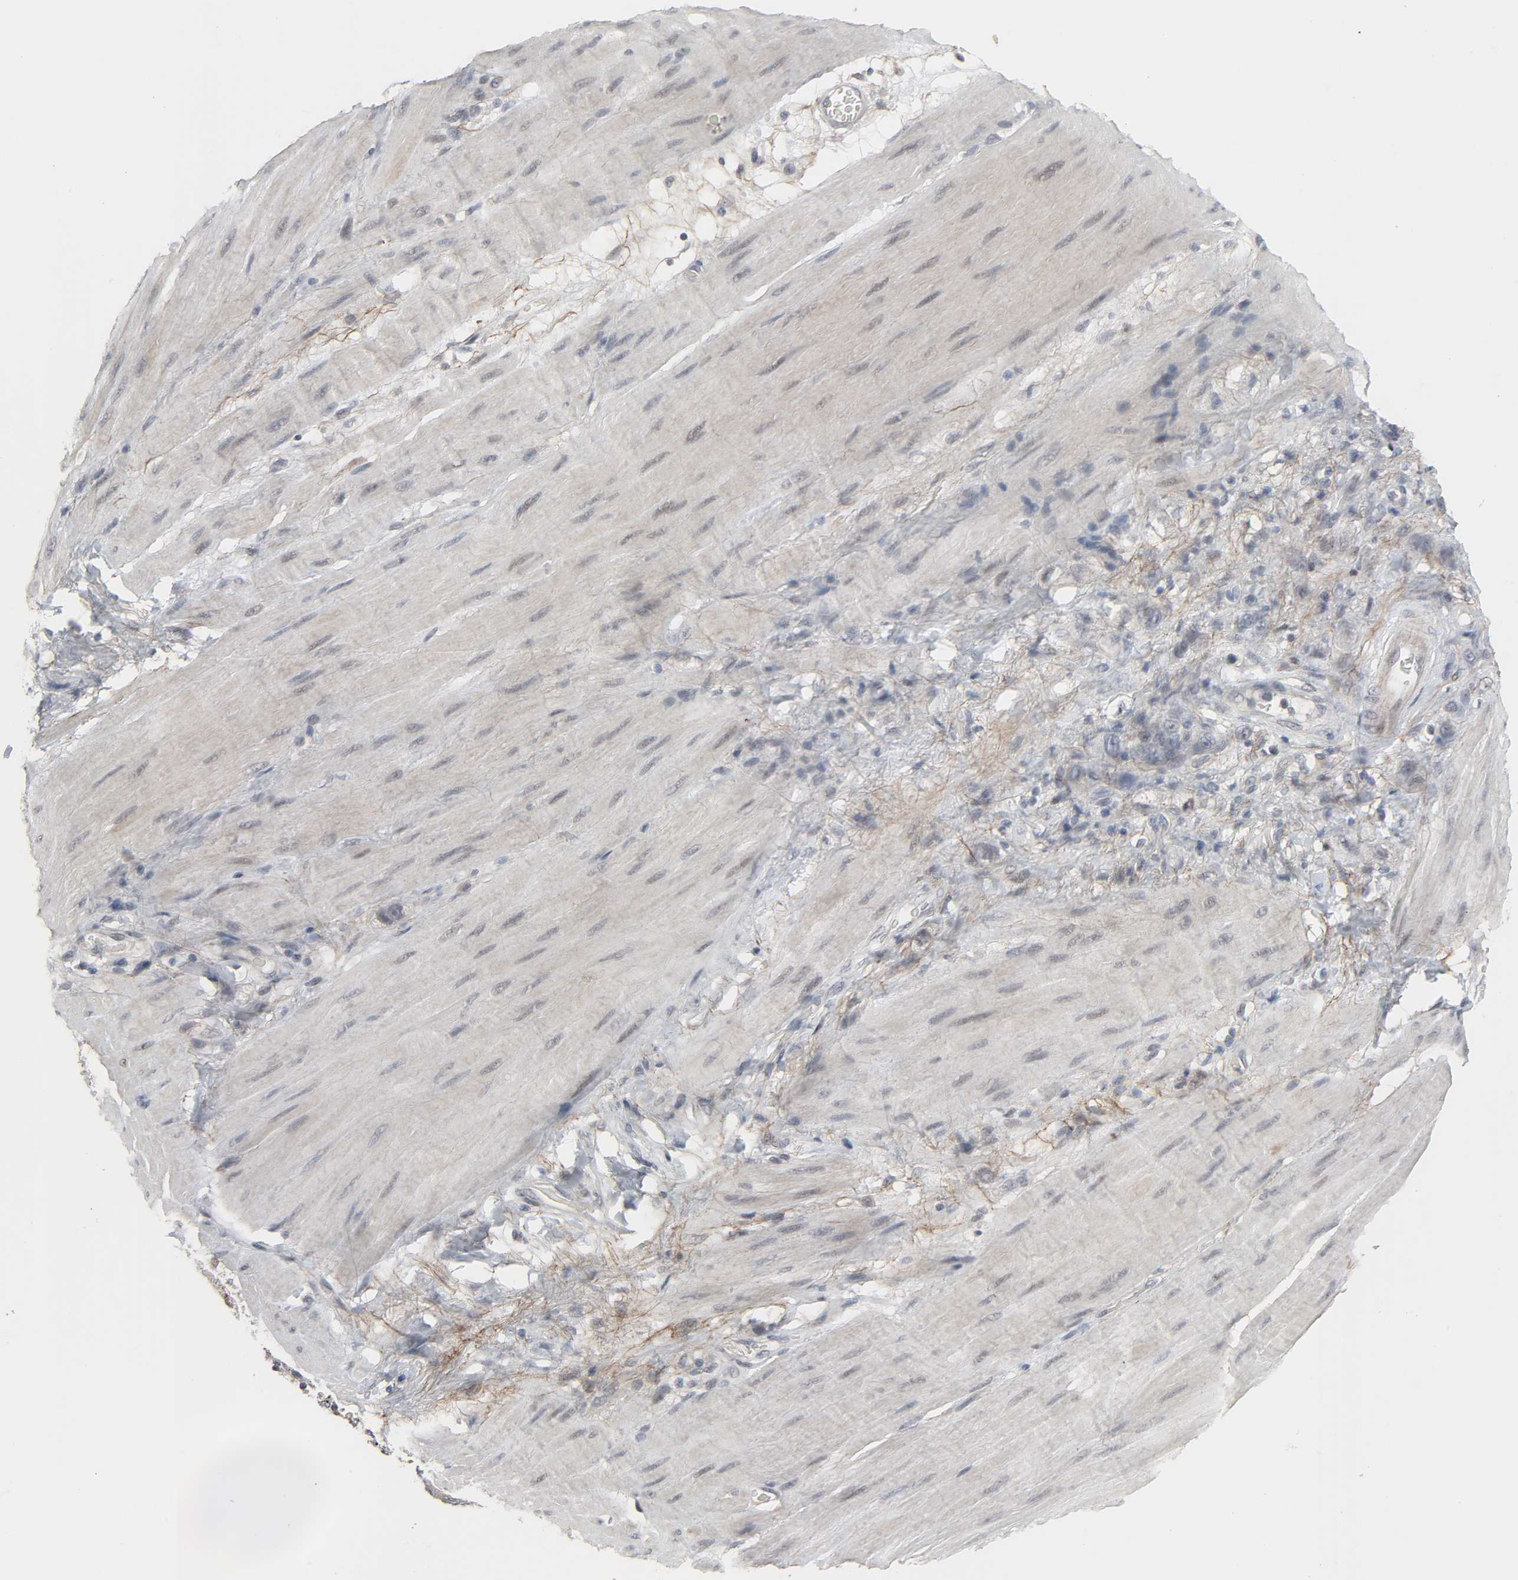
{"staining": {"intensity": "negative", "quantity": "none", "location": "none"}, "tissue": "stomach cancer", "cell_type": "Tumor cells", "image_type": "cancer", "snomed": [{"axis": "morphology", "description": "Adenocarcinoma, NOS"}, {"axis": "topography", "description": "Stomach"}], "caption": "DAB immunohistochemical staining of human stomach cancer (adenocarcinoma) displays no significant staining in tumor cells.", "gene": "ZNF222", "patient": {"sex": "male", "age": 82}}